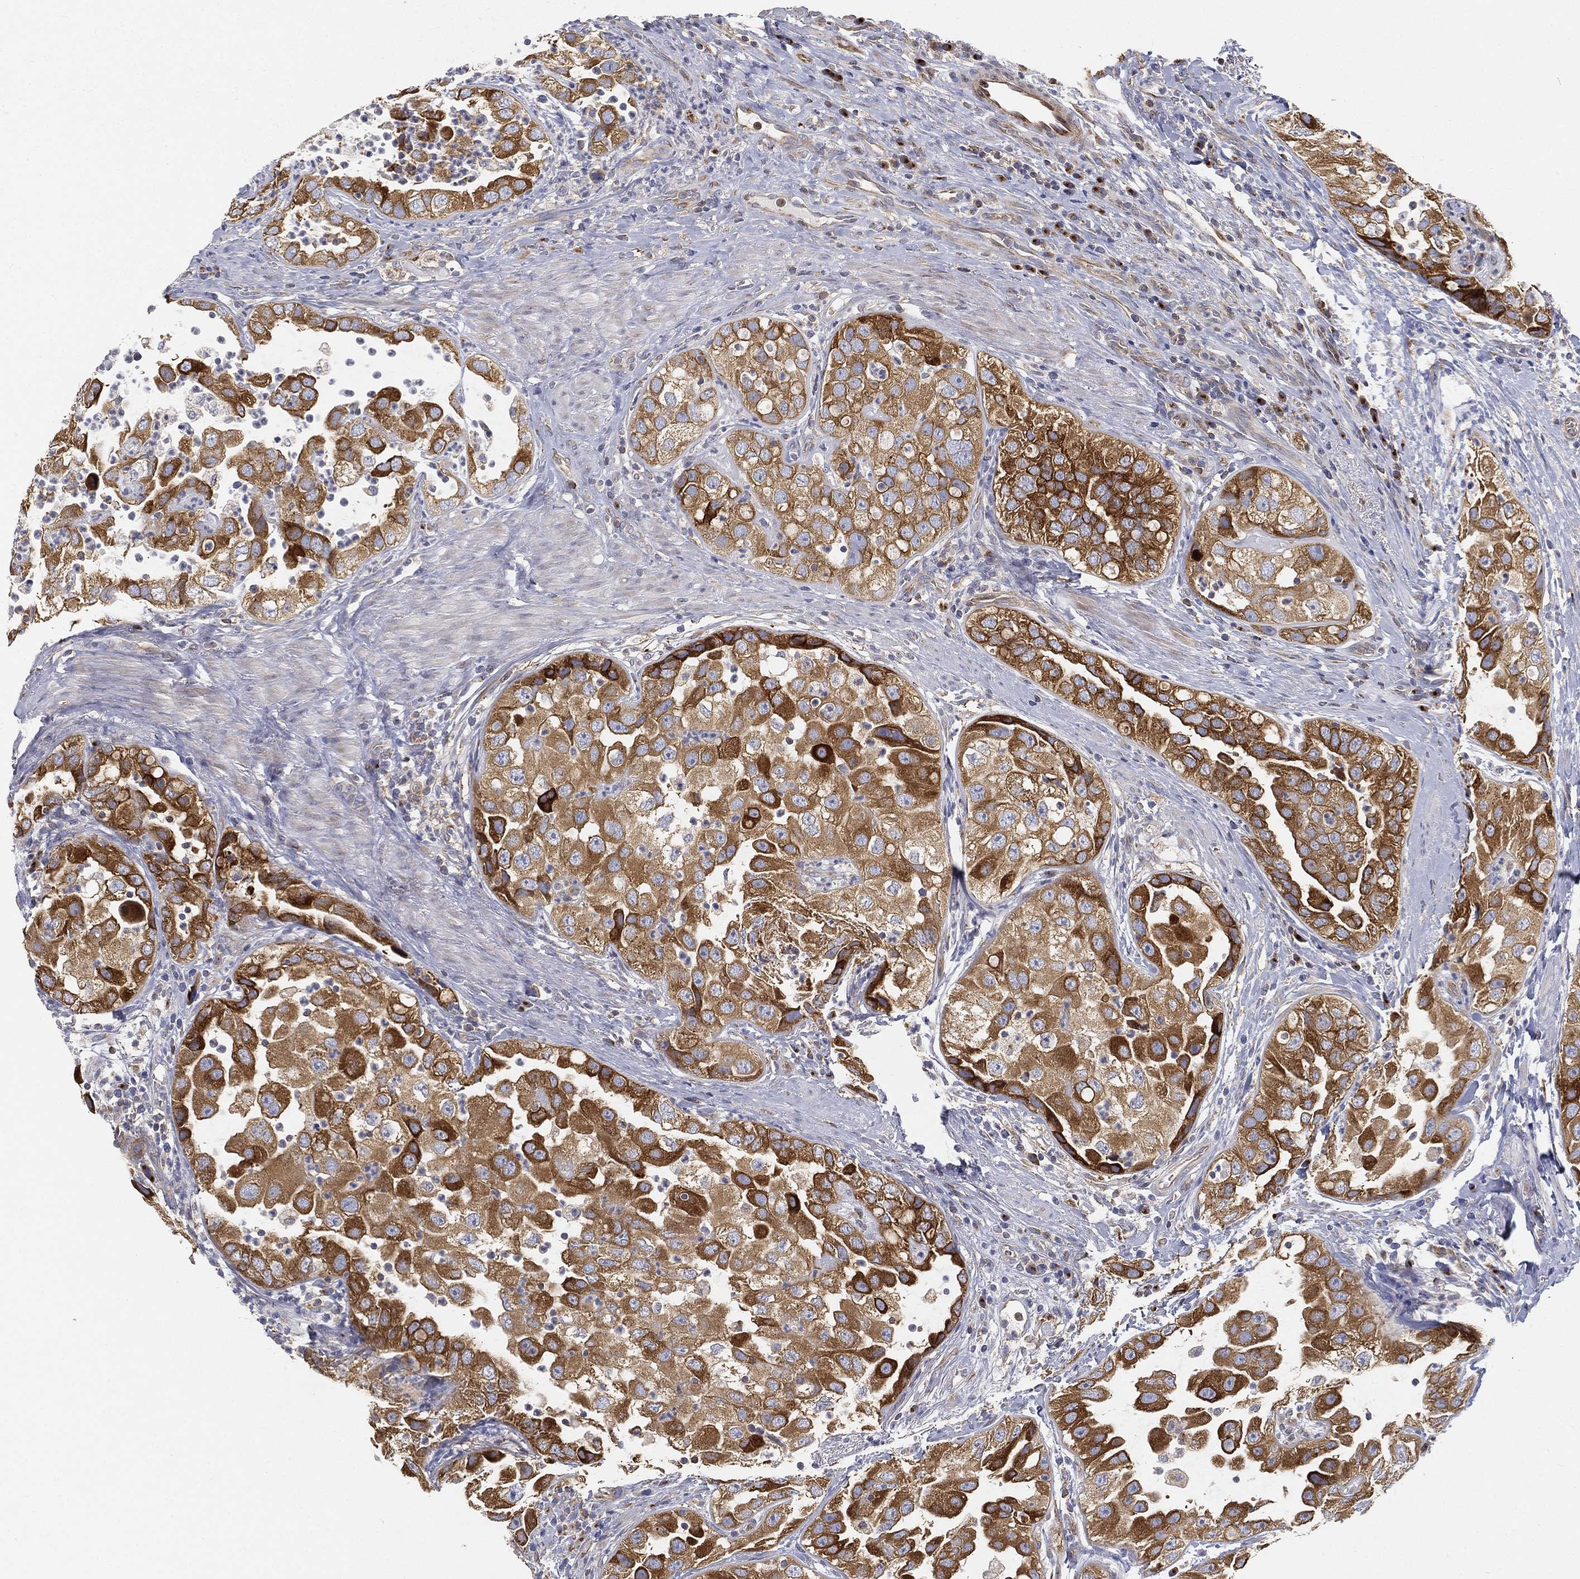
{"staining": {"intensity": "strong", "quantity": "25%-75%", "location": "cytoplasmic/membranous"}, "tissue": "urothelial cancer", "cell_type": "Tumor cells", "image_type": "cancer", "snomed": [{"axis": "morphology", "description": "Urothelial carcinoma, High grade"}, {"axis": "topography", "description": "Urinary bladder"}], "caption": "Immunohistochemical staining of urothelial carcinoma (high-grade) exhibits high levels of strong cytoplasmic/membranous positivity in about 25%-75% of tumor cells.", "gene": "TMEM25", "patient": {"sex": "female", "age": 41}}